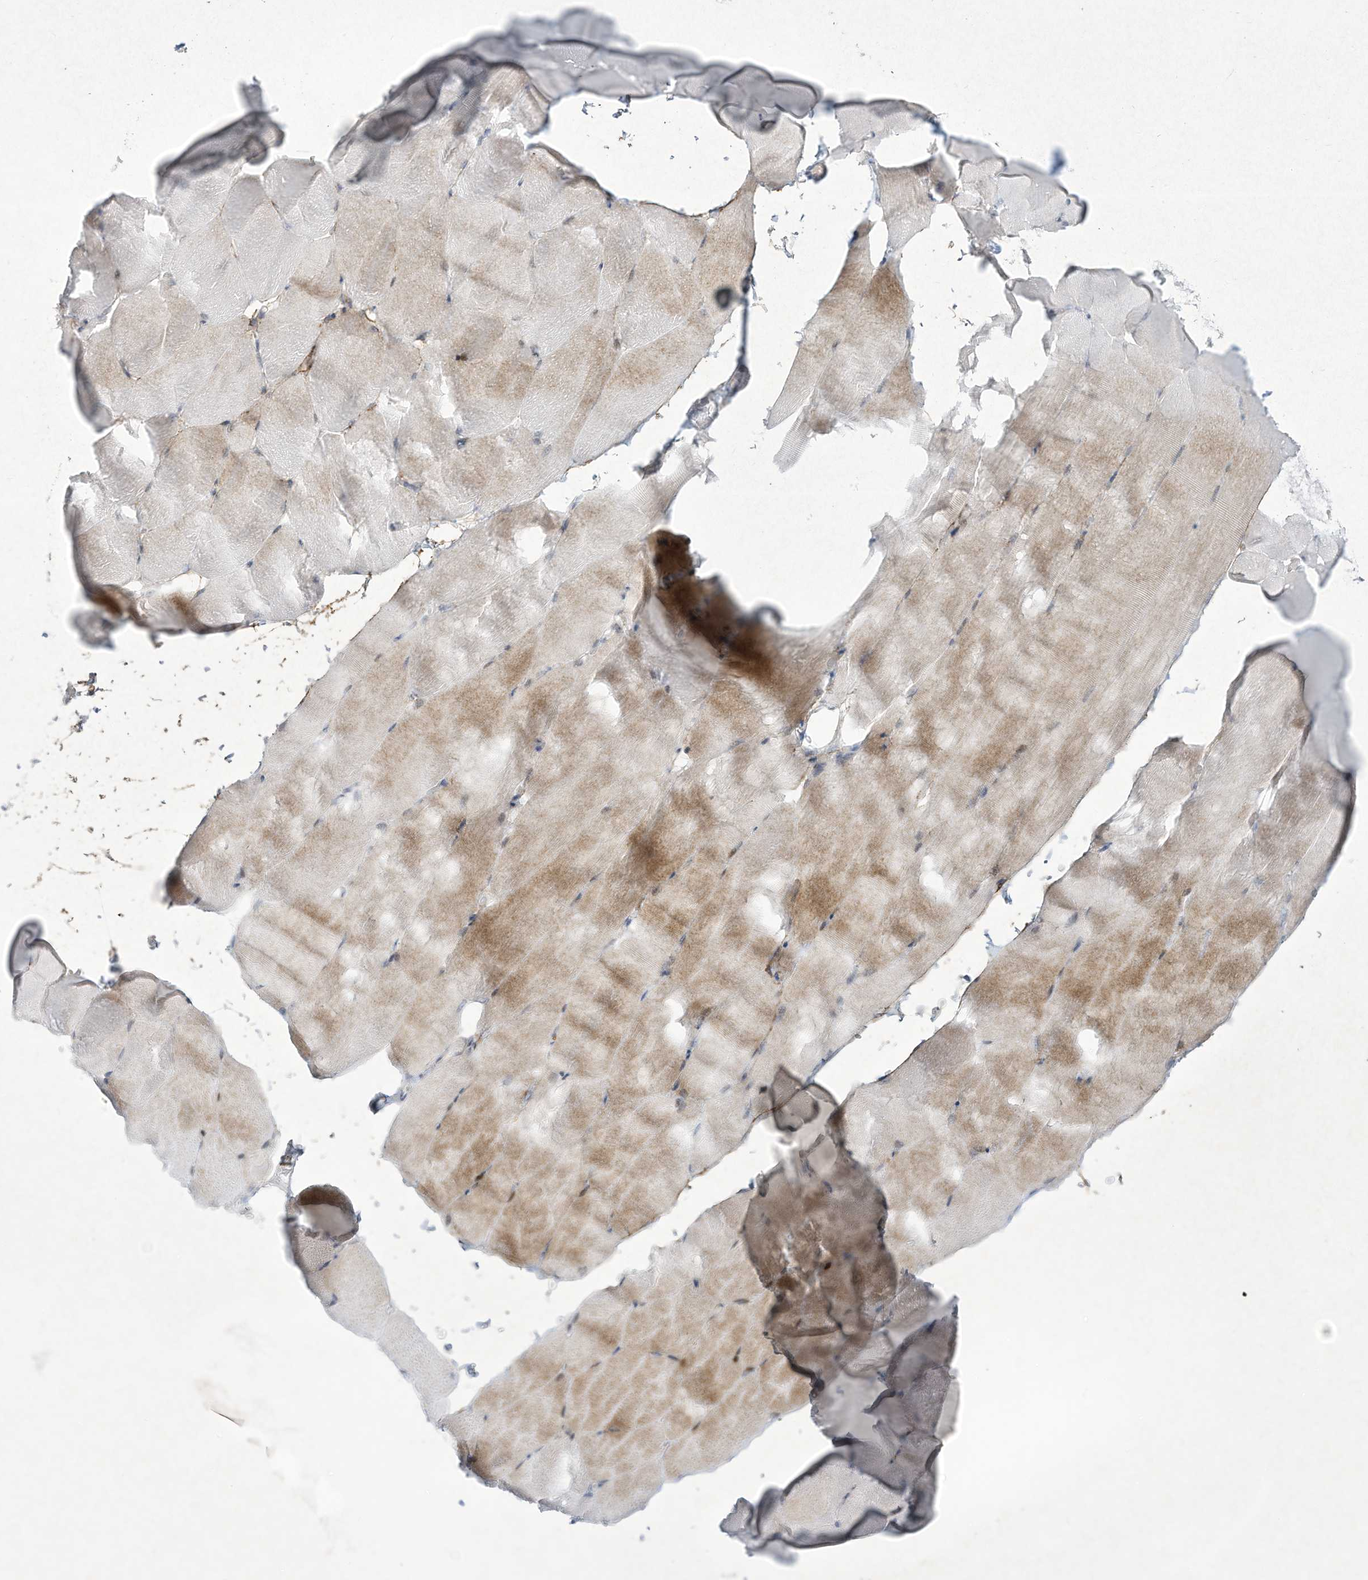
{"staining": {"intensity": "weak", "quantity": "25%-75%", "location": "cytoplasmic/membranous"}, "tissue": "skeletal muscle", "cell_type": "Myocytes", "image_type": "normal", "snomed": [{"axis": "morphology", "description": "Normal tissue, NOS"}, {"axis": "topography", "description": "Skeletal muscle"}, {"axis": "topography", "description": "Parathyroid gland"}], "caption": "The image shows immunohistochemical staining of benign skeletal muscle. There is weak cytoplasmic/membranous positivity is seen in about 25%-75% of myocytes.", "gene": "PAX6", "patient": {"sex": "female", "age": 37}}